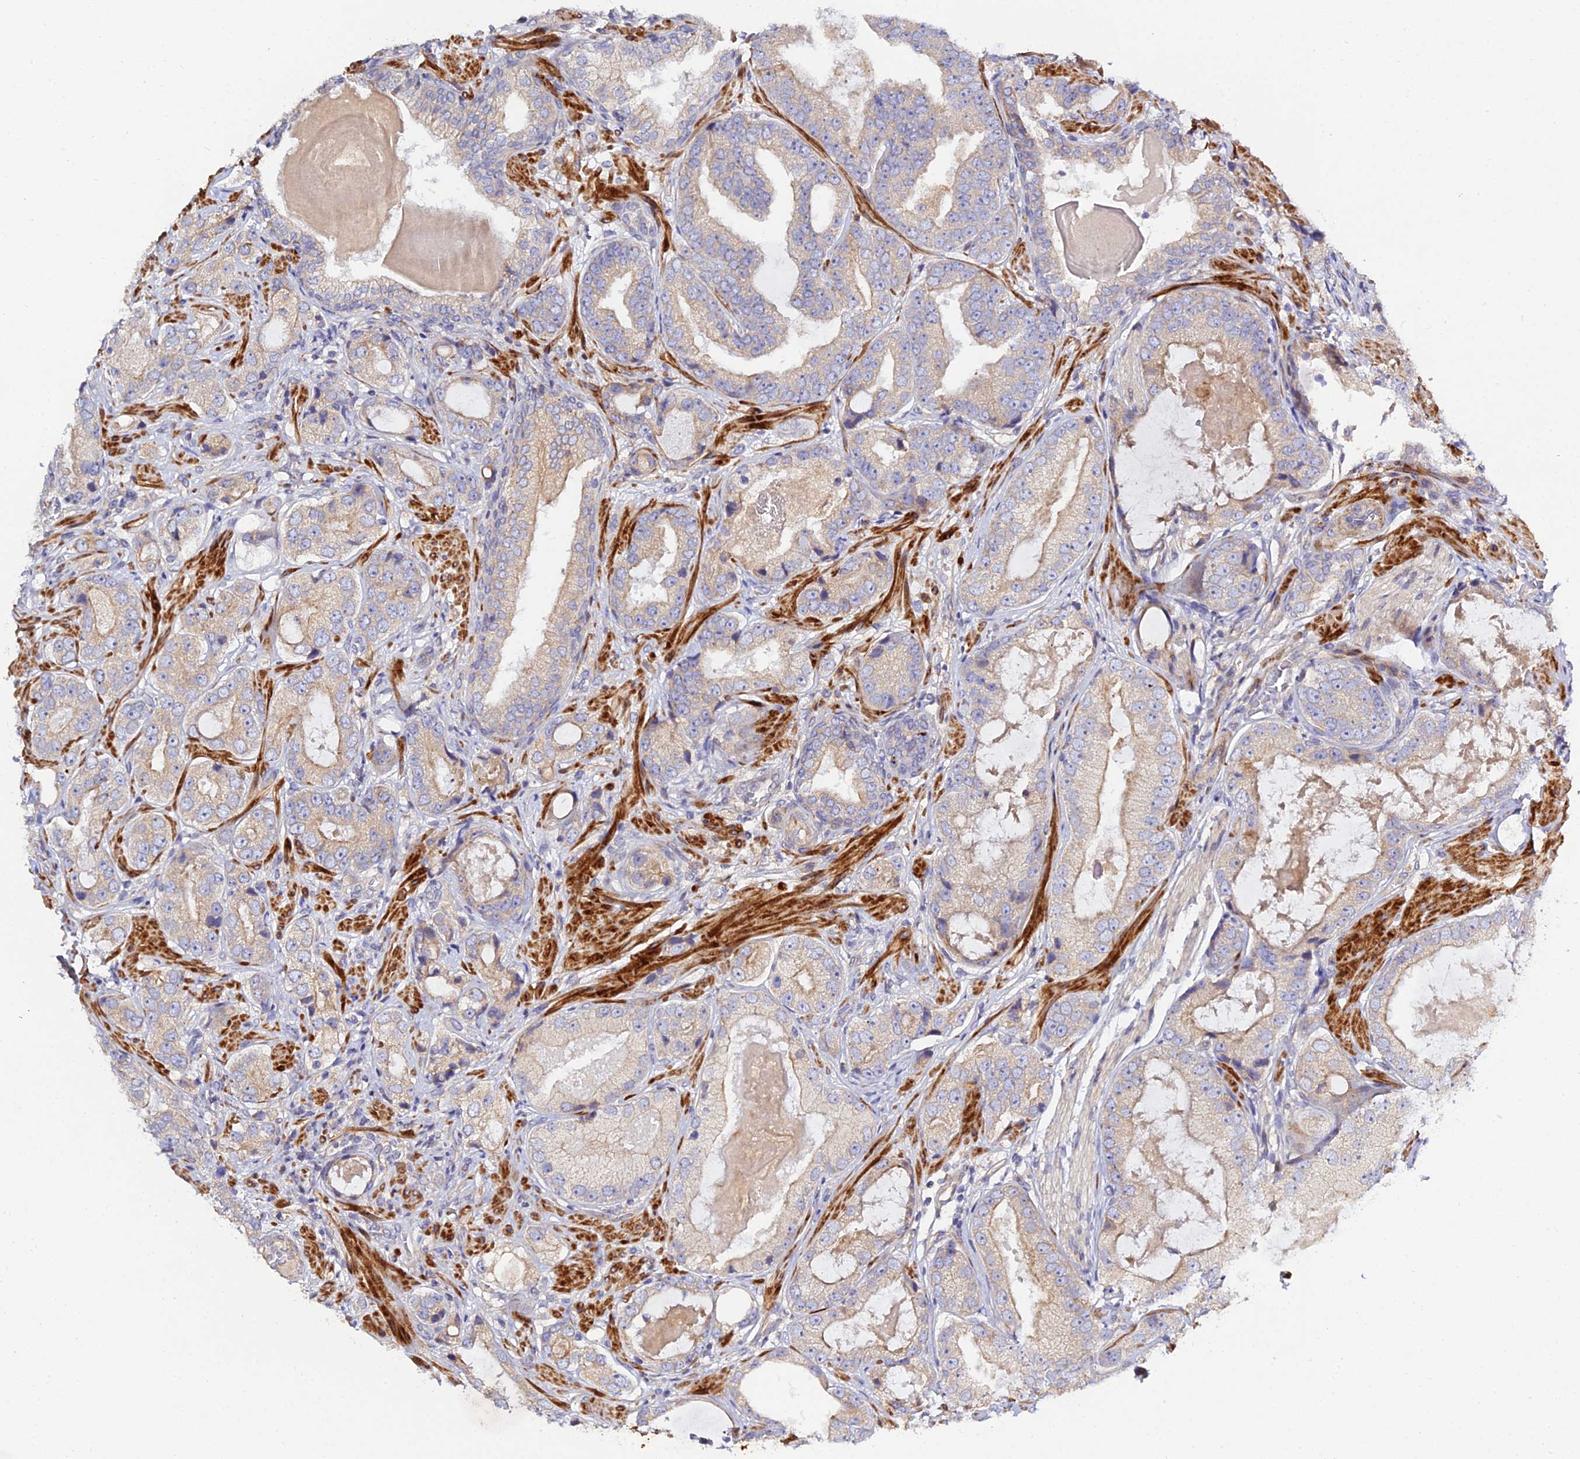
{"staining": {"intensity": "weak", "quantity": "25%-75%", "location": "cytoplasmic/membranous"}, "tissue": "prostate cancer", "cell_type": "Tumor cells", "image_type": "cancer", "snomed": [{"axis": "morphology", "description": "Adenocarcinoma, High grade"}, {"axis": "topography", "description": "Prostate"}], "caption": "Immunohistochemical staining of human high-grade adenocarcinoma (prostate) exhibits low levels of weak cytoplasmic/membranous protein positivity in about 25%-75% of tumor cells.", "gene": "ARL6IP1", "patient": {"sex": "male", "age": 59}}